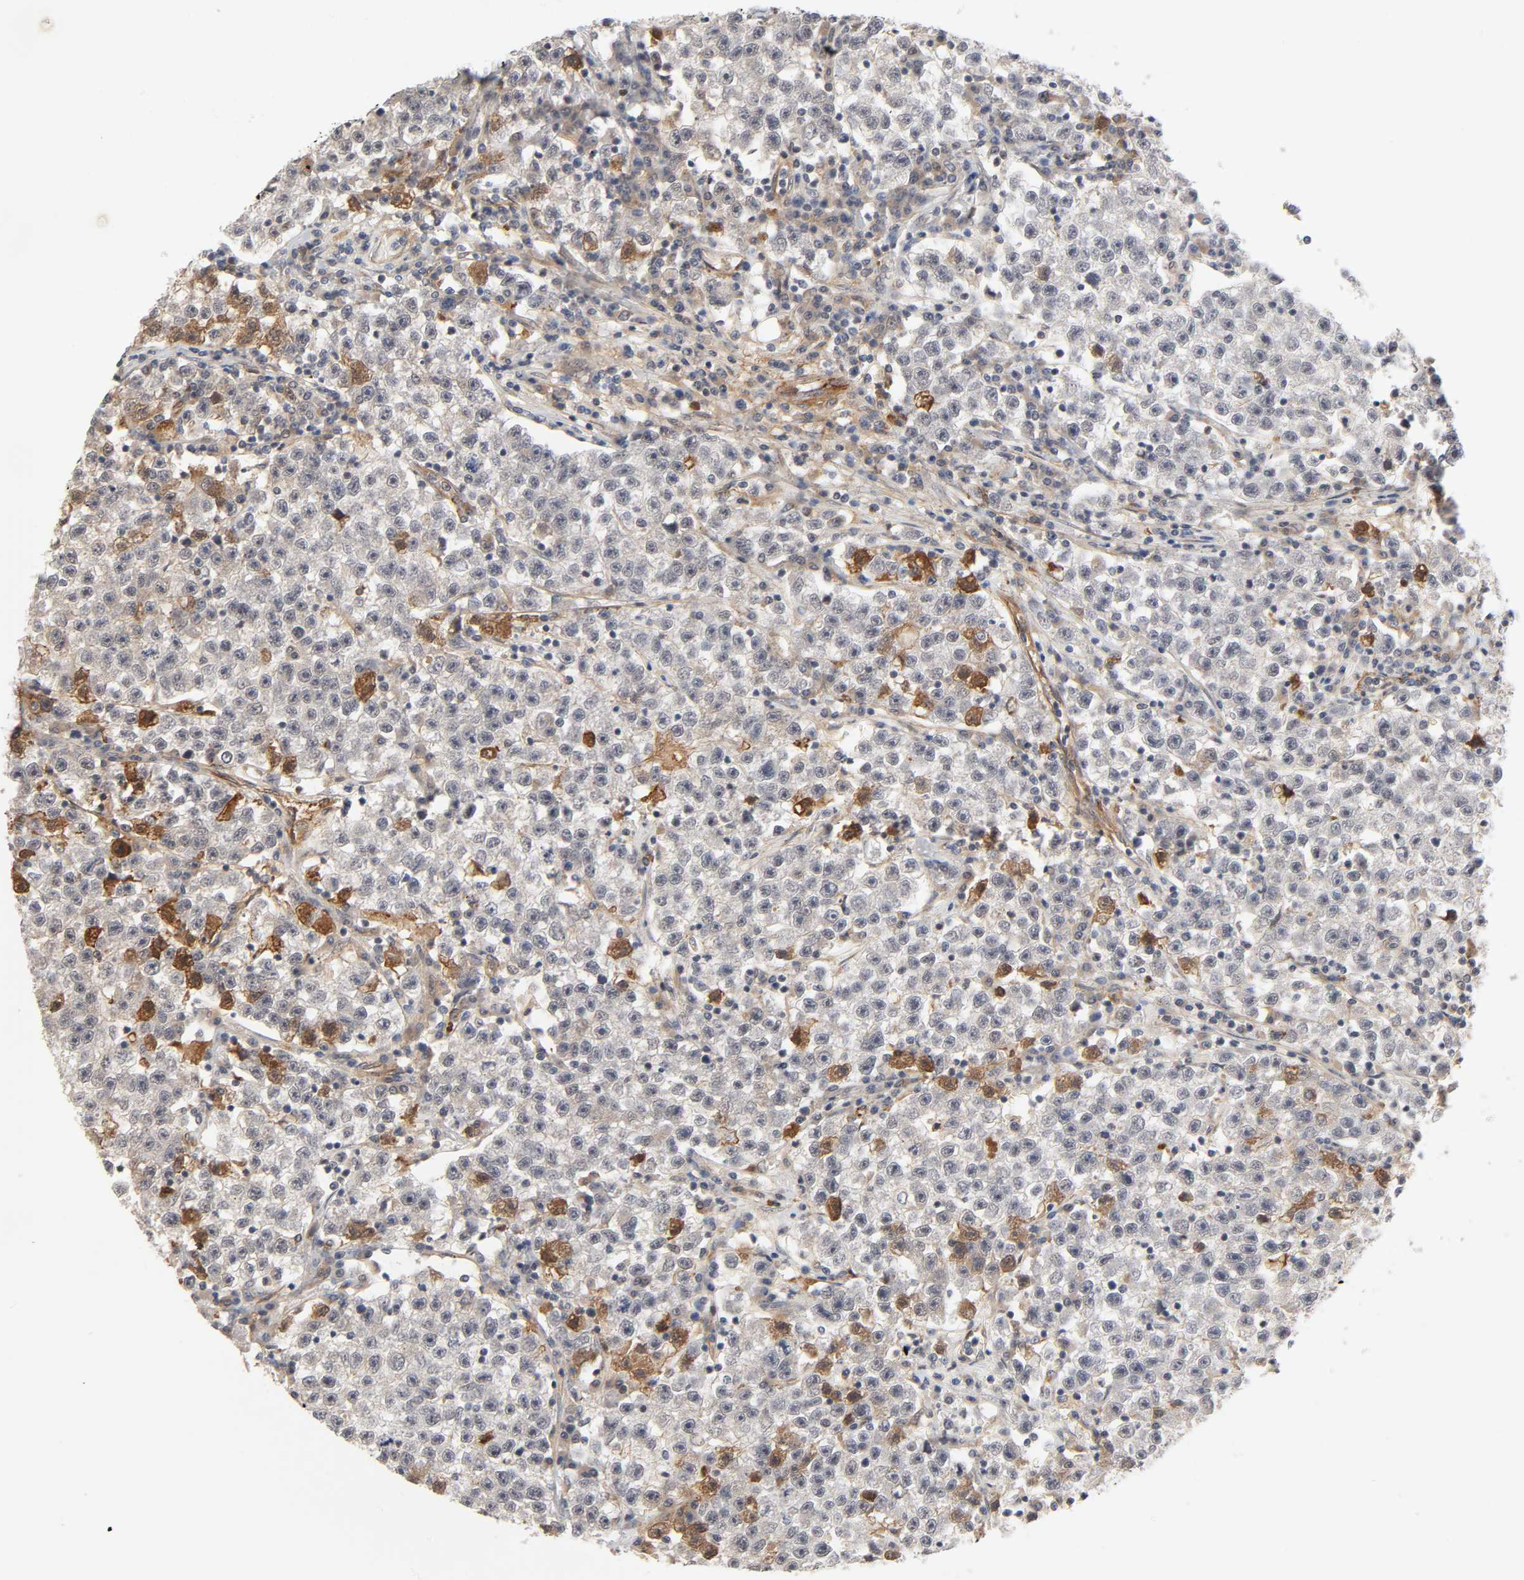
{"staining": {"intensity": "weak", "quantity": "25%-75%", "location": "cytoplasmic/membranous"}, "tissue": "testis cancer", "cell_type": "Tumor cells", "image_type": "cancer", "snomed": [{"axis": "morphology", "description": "Seminoma, NOS"}, {"axis": "topography", "description": "Testis"}], "caption": "This is a photomicrograph of immunohistochemistry staining of testis cancer (seminoma), which shows weak expression in the cytoplasmic/membranous of tumor cells.", "gene": "REEP6", "patient": {"sex": "male", "age": 22}}